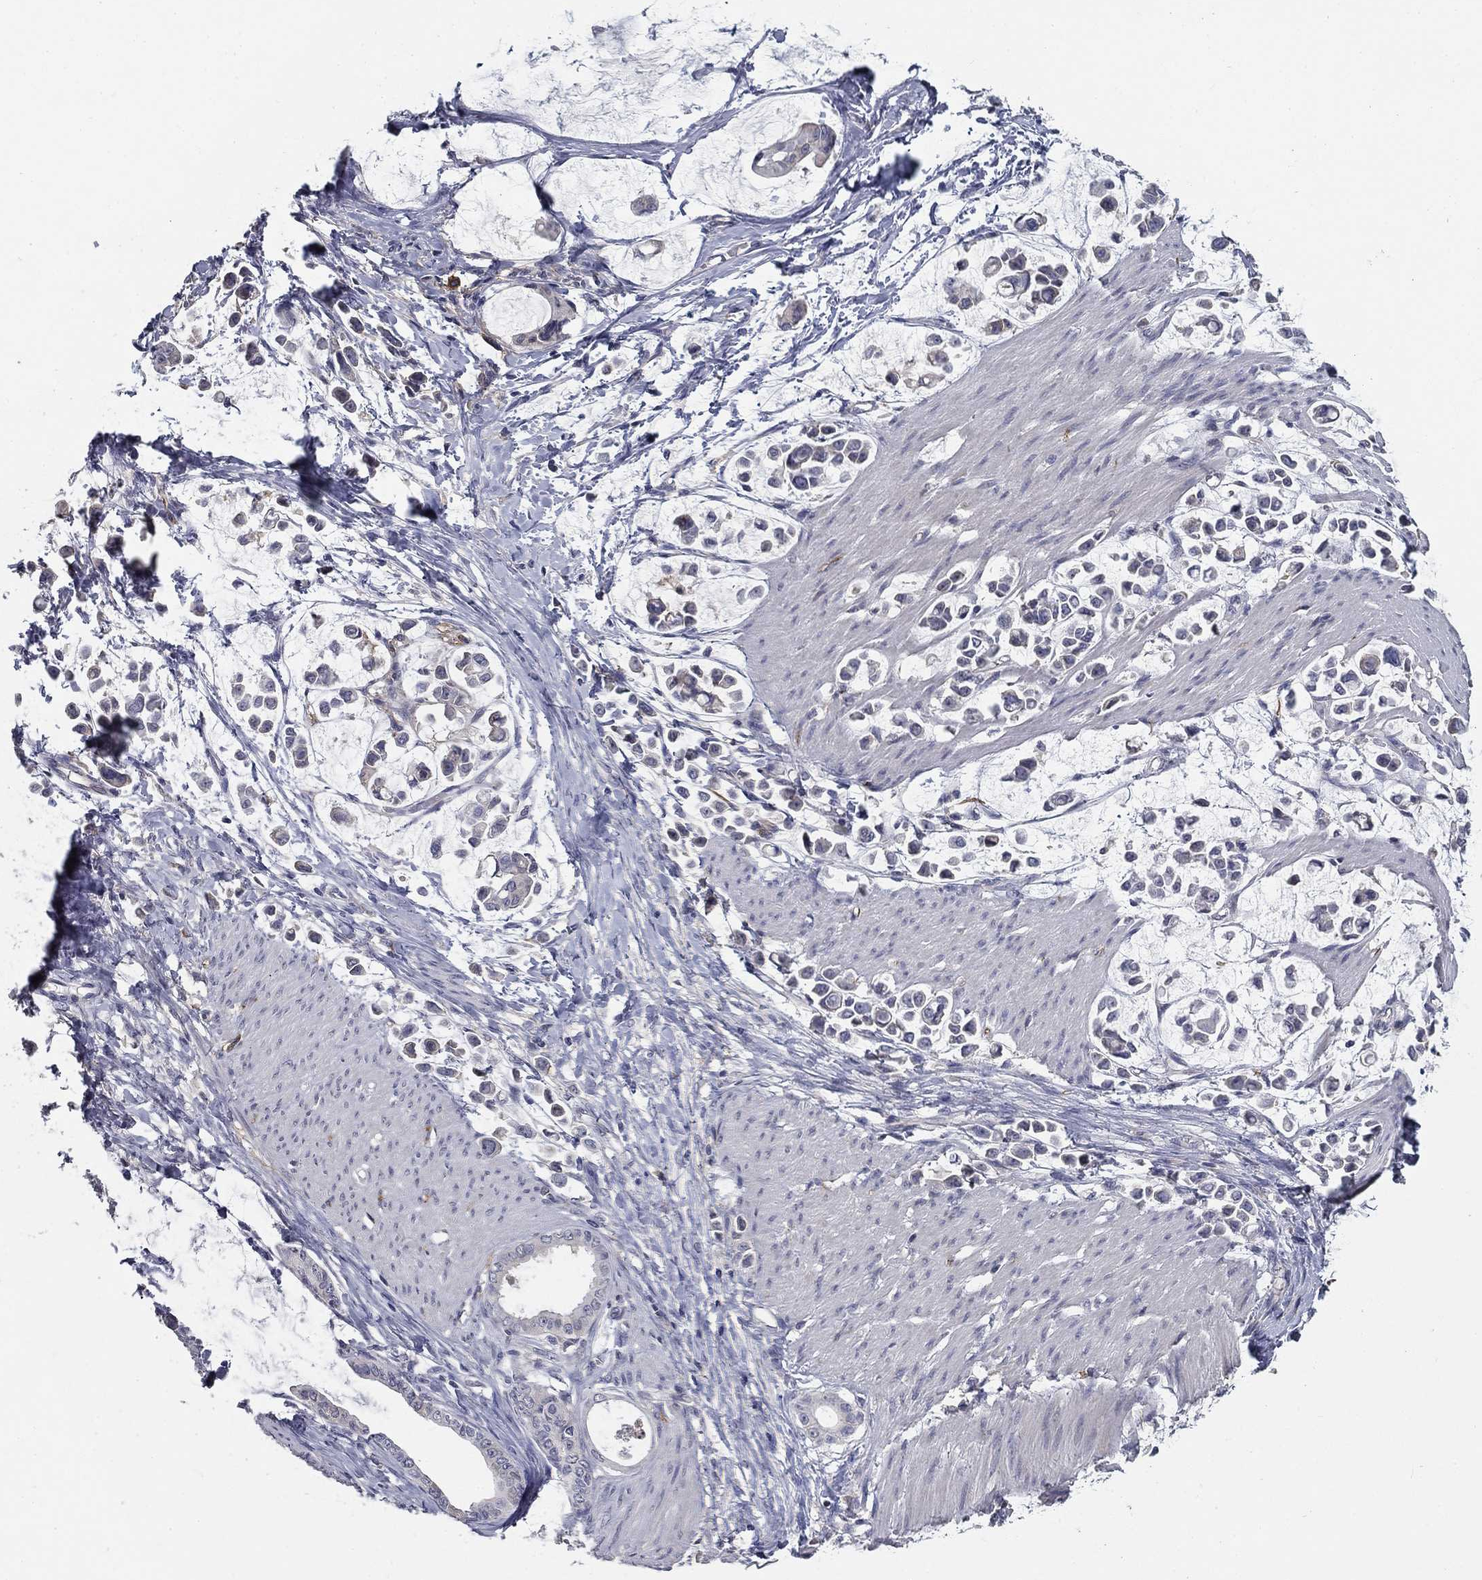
{"staining": {"intensity": "negative", "quantity": "none", "location": "none"}, "tissue": "stomach cancer", "cell_type": "Tumor cells", "image_type": "cancer", "snomed": [{"axis": "morphology", "description": "Adenocarcinoma, NOS"}, {"axis": "topography", "description": "Stomach"}], "caption": "High power microscopy micrograph of an immunohistochemistry (IHC) histopathology image of stomach adenocarcinoma, revealing no significant positivity in tumor cells.", "gene": "CD274", "patient": {"sex": "male", "age": 82}}